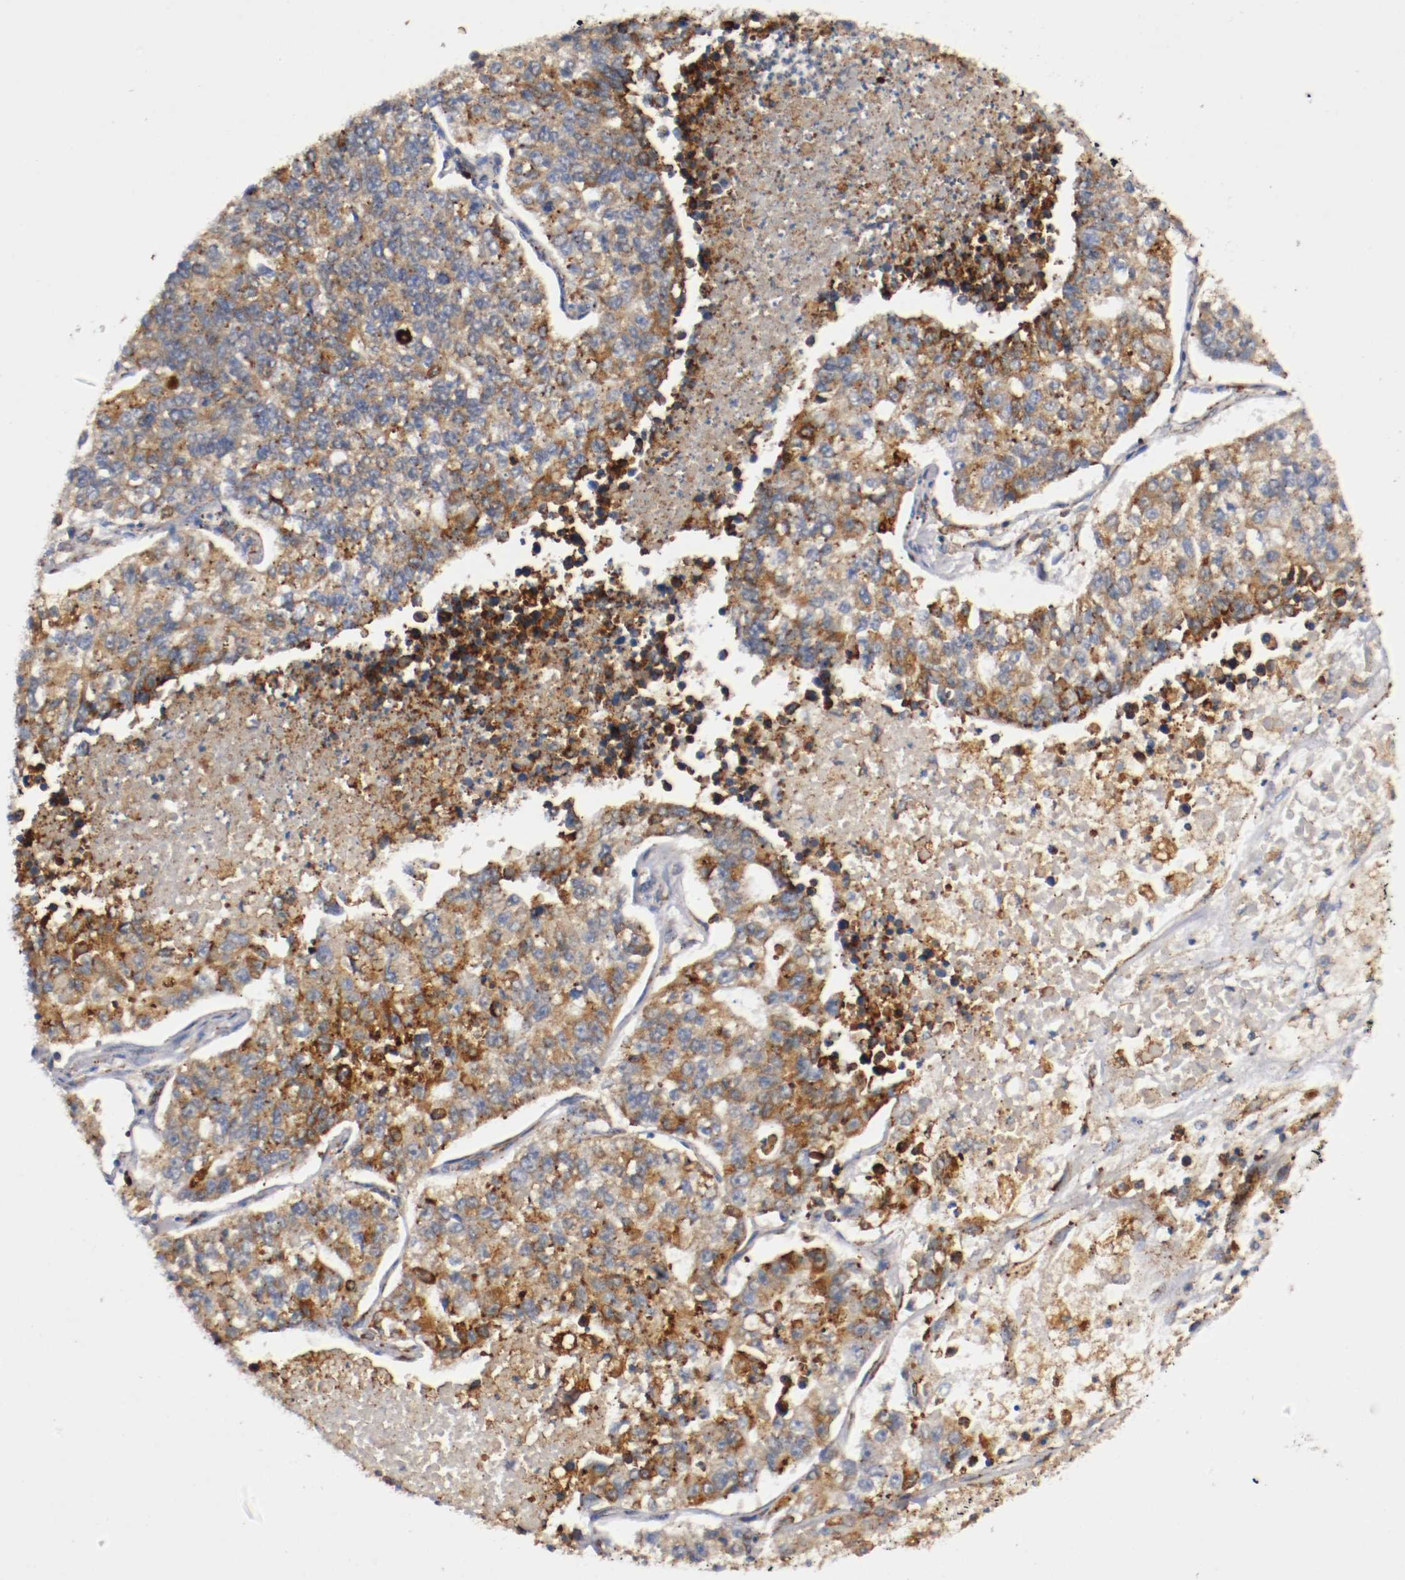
{"staining": {"intensity": "moderate", "quantity": ">75%", "location": "cytoplasmic/membranous"}, "tissue": "lung cancer", "cell_type": "Tumor cells", "image_type": "cancer", "snomed": [{"axis": "morphology", "description": "Adenocarcinoma, NOS"}, {"axis": "topography", "description": "Lung"}], "caption": "DAB (3,3'-diaminobenzidine) immunohistochemical staining of human adenocarcinoma (lung) reveals moderate cytoplasmic/membranous protein expression in approximately >75% of tumor cells.", "gene": "TRAF2", "patient": {"sex": "male", "age": 49}}